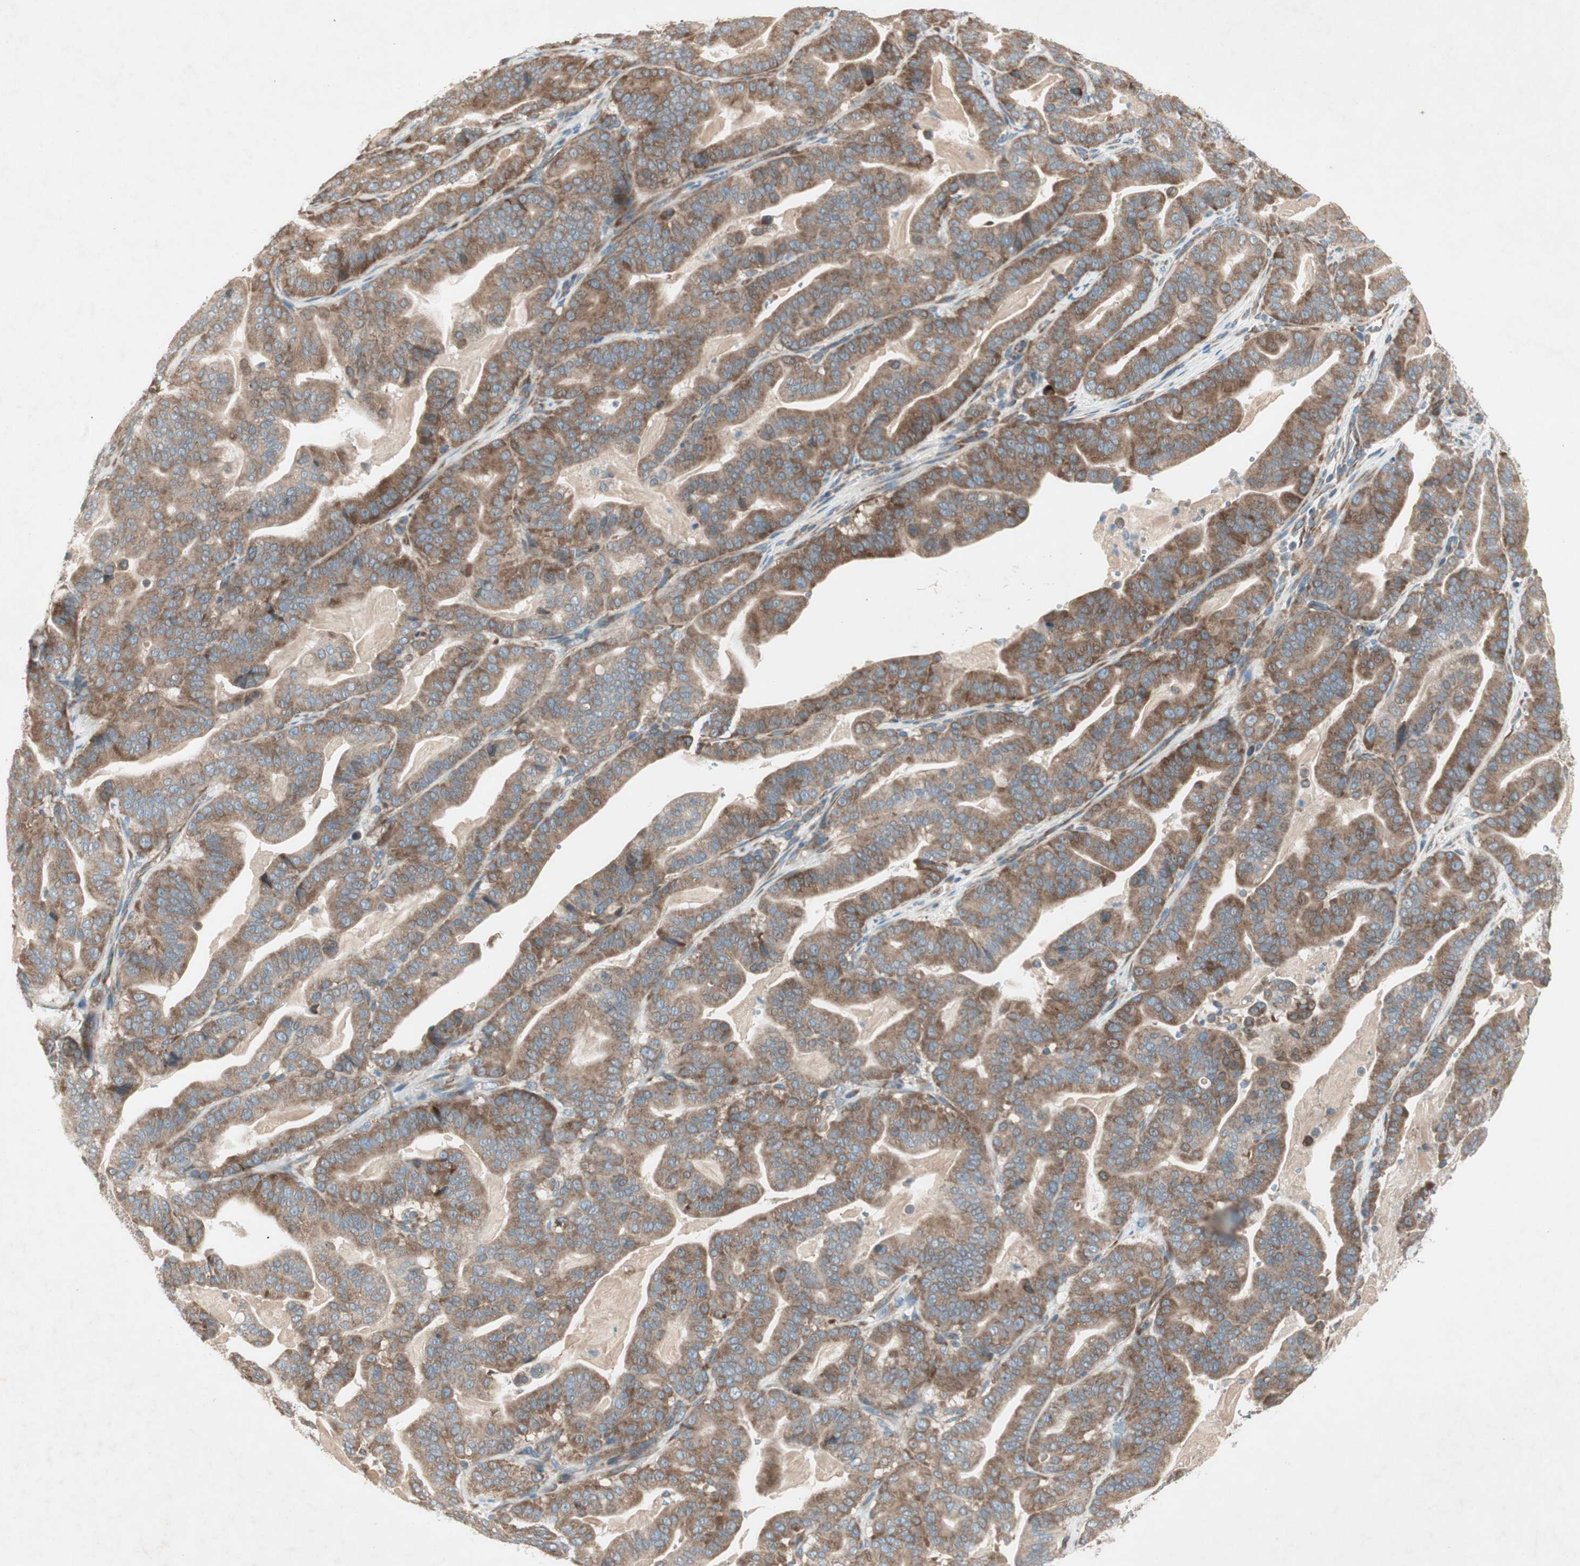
{"staining": {"intensity": "moderate", "quantity": ">75%", "location": "cytoplasmic/membranous"}, "tissue": "pancreatic cancer", "cell_type": "Tumor cells", "image_type": "cancer", "snomed": [{"axis": "morphology", "description": "Adenocarcinoma, NOS"}, {"axis": "topography", "description": "Pancreas"}], "caption": "DAB immunohistochemical staining of pancreatic cancer reveals moderate cytoplasmic/membranous protein expression in approximately >75% of tumor cells.", "gene": "RPL23", "patient": {"sex": "male", "age": 63}}